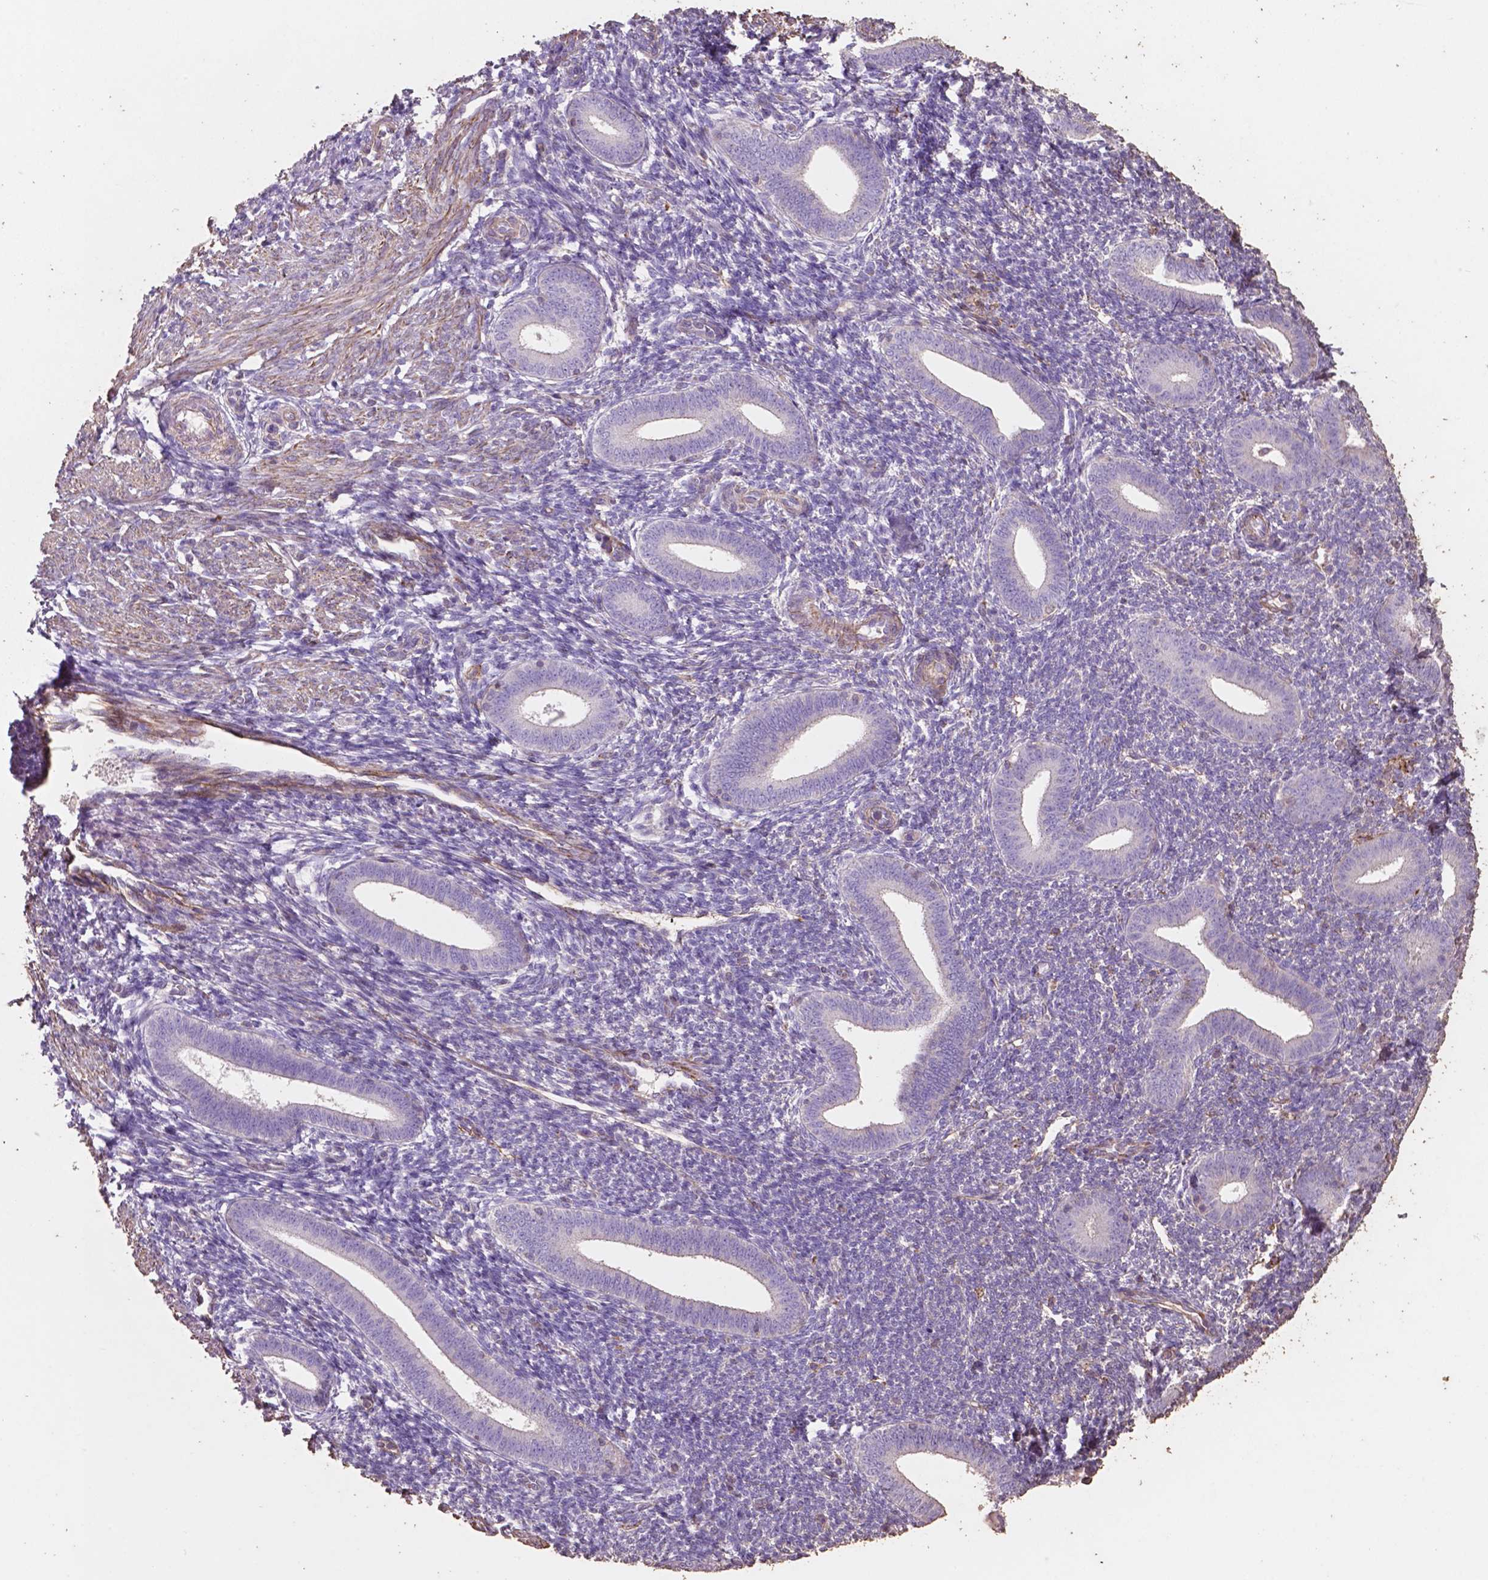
{"staining": {"intensity": "negative", "quantity": "none", "location": "none"}, "tissue": "endometrium", "cell_type": "Cells in endometrial stroma", "image_type": "normal", "snomed": [{"axis": "morphology", "description": "Normal tissue, NOS"}, {"axis": "topography", "description": "Endometrium"}], "caption": "A histopathology image of endometrium stained for a protein reveals no brown staining in cells in endometrial stroma.", "gene": "COMMD4", "patient": {"sex": "female", "age": 25}}